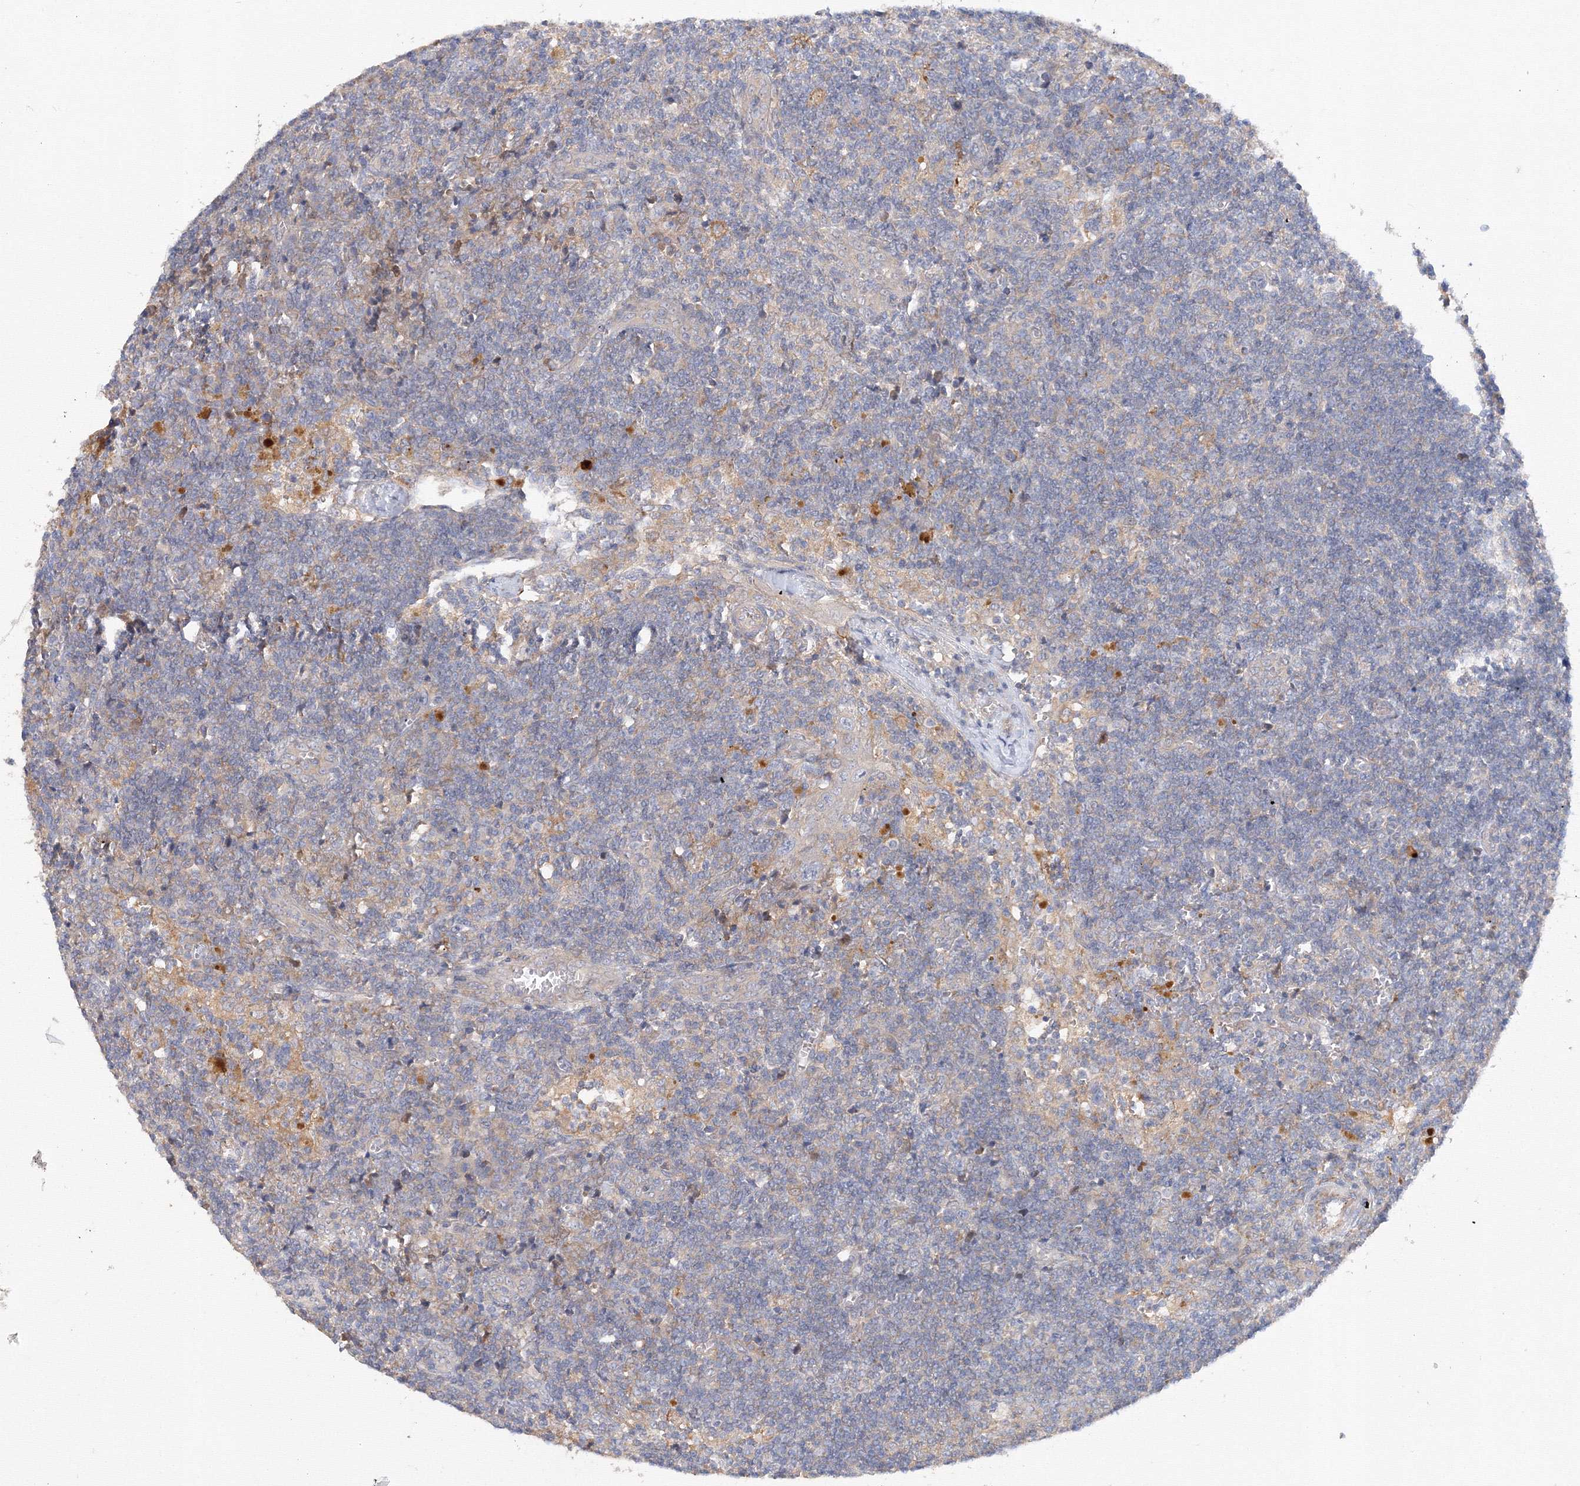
{"staining": {"intensity": "negative", "quantity": "none", "location": "none"}, "tissue": "lymph node", "cell_type": "Germinal center cells", "image_type": "normal", "snomed": [{"axis": "morphology", "description": "Normal tissue, NOS"}, {"axis": "morphology", "description": "Squamous cell carcinoma, metastatic, NOS"}, {"axis": "topography", "description": "Lymph node"}], "caption": "Immunohistochemistry image of normal lymph node: lymph node stained with DAB (3,3'-diaminobenzidine) exhibits no significant protein expression in germinal center cells. (DAB immunohistochemistry (IHC) visualized using brightfield microscopy, high magnification).", "gene": "DIS3L2", "patient": {"sex": "male", "age": 73}}